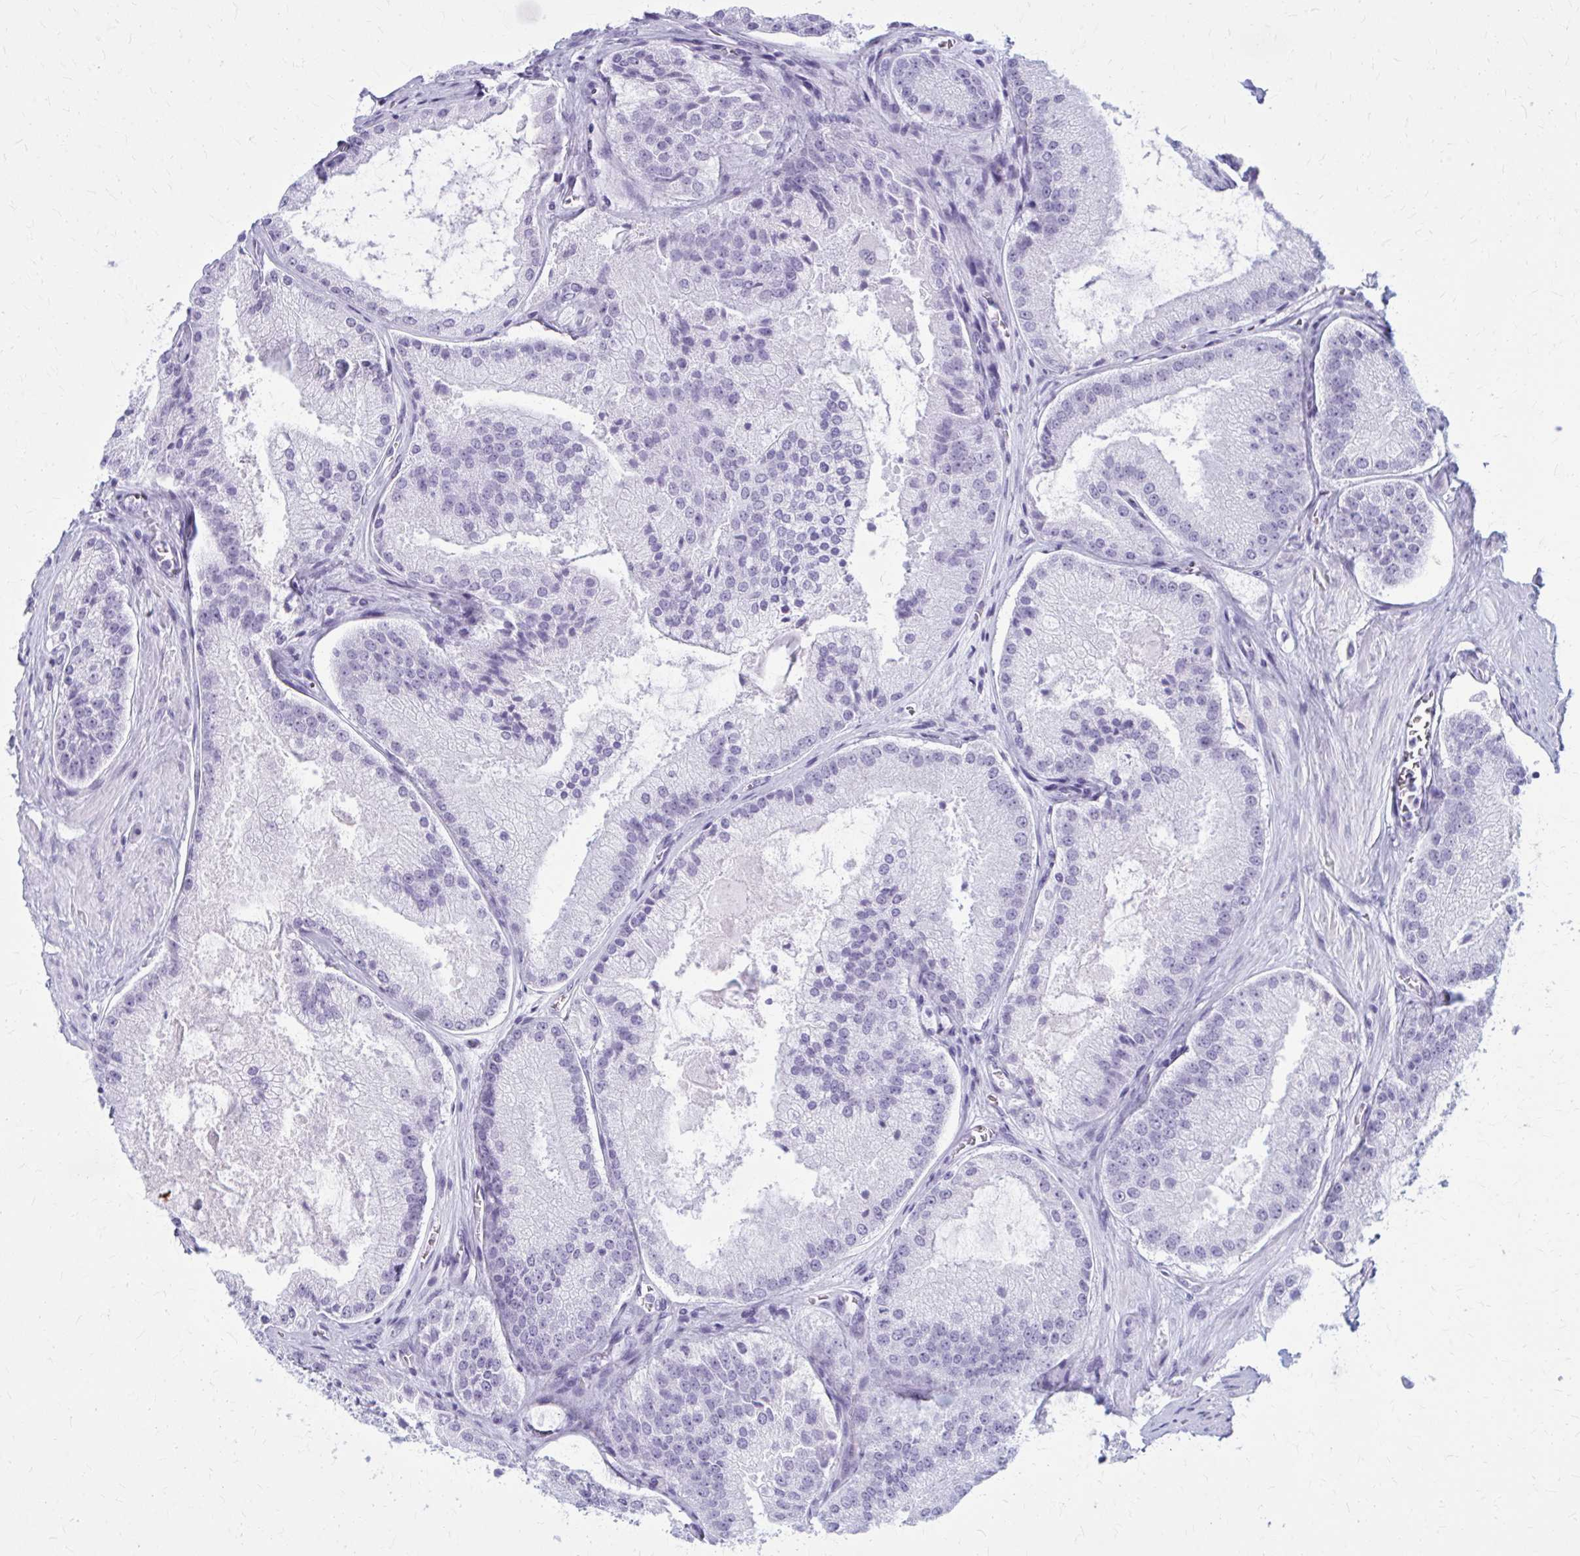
{"staining": {"intensity": "negative", "quantity": "none", "location": "none"}, "tissue": "prostate cancer", "cell_type": "Tumor cells", "image_type": "cancer", "snomed": [{"axis": "morphology", "description": "Adenocarcinoma, High grade"}, {"axis": "topography", "description": "Prostate"}], "caption": "Immunohistochemistry (IHC) photomicrograph of human prostate cancer stained for a protein (brown), which displays no positivity in tumor cells.", "gene": "ZDHHC7", "patient": {"sex": "male", "age": 73}}